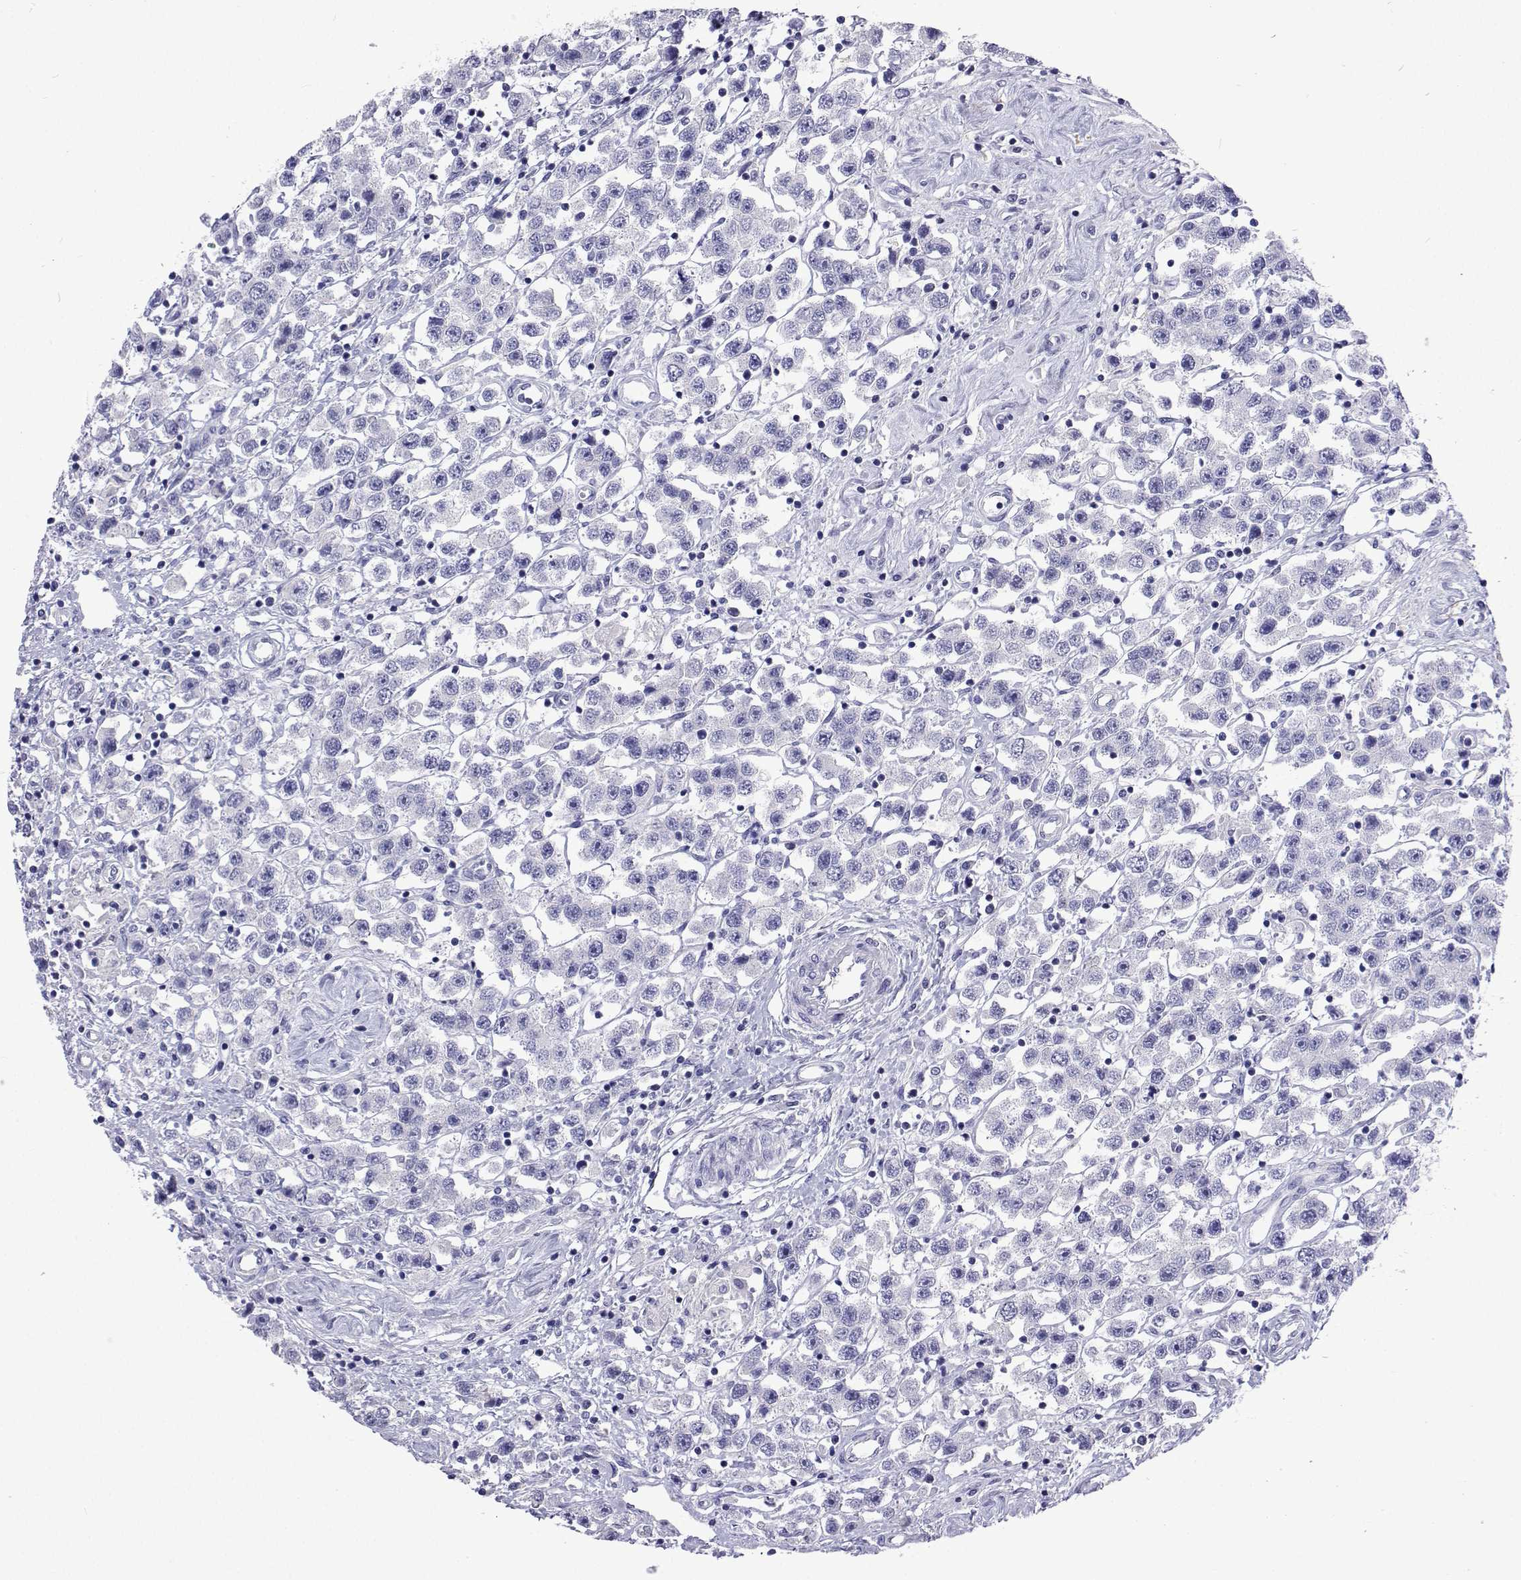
{"staining": {"intensity": "negative", "quantity": "none", "location": "none"}, "tissue": "testis cancer", "cell_type": "Tumor cells", "image_type": "cancer", "snomed": [{"axis": "morphology", "description": "Seminoma, NOS"}, {"axis": "topography", "description": "Testis"}], "caption": "High power microscopy photomicrograph of an immunohistochemistry photomicrograph of testis cancer (seminoma), revealing no significant positivity in tumor cells.", "gene": "UMODL1", "patient": {"sex": "male", "age": 45}}